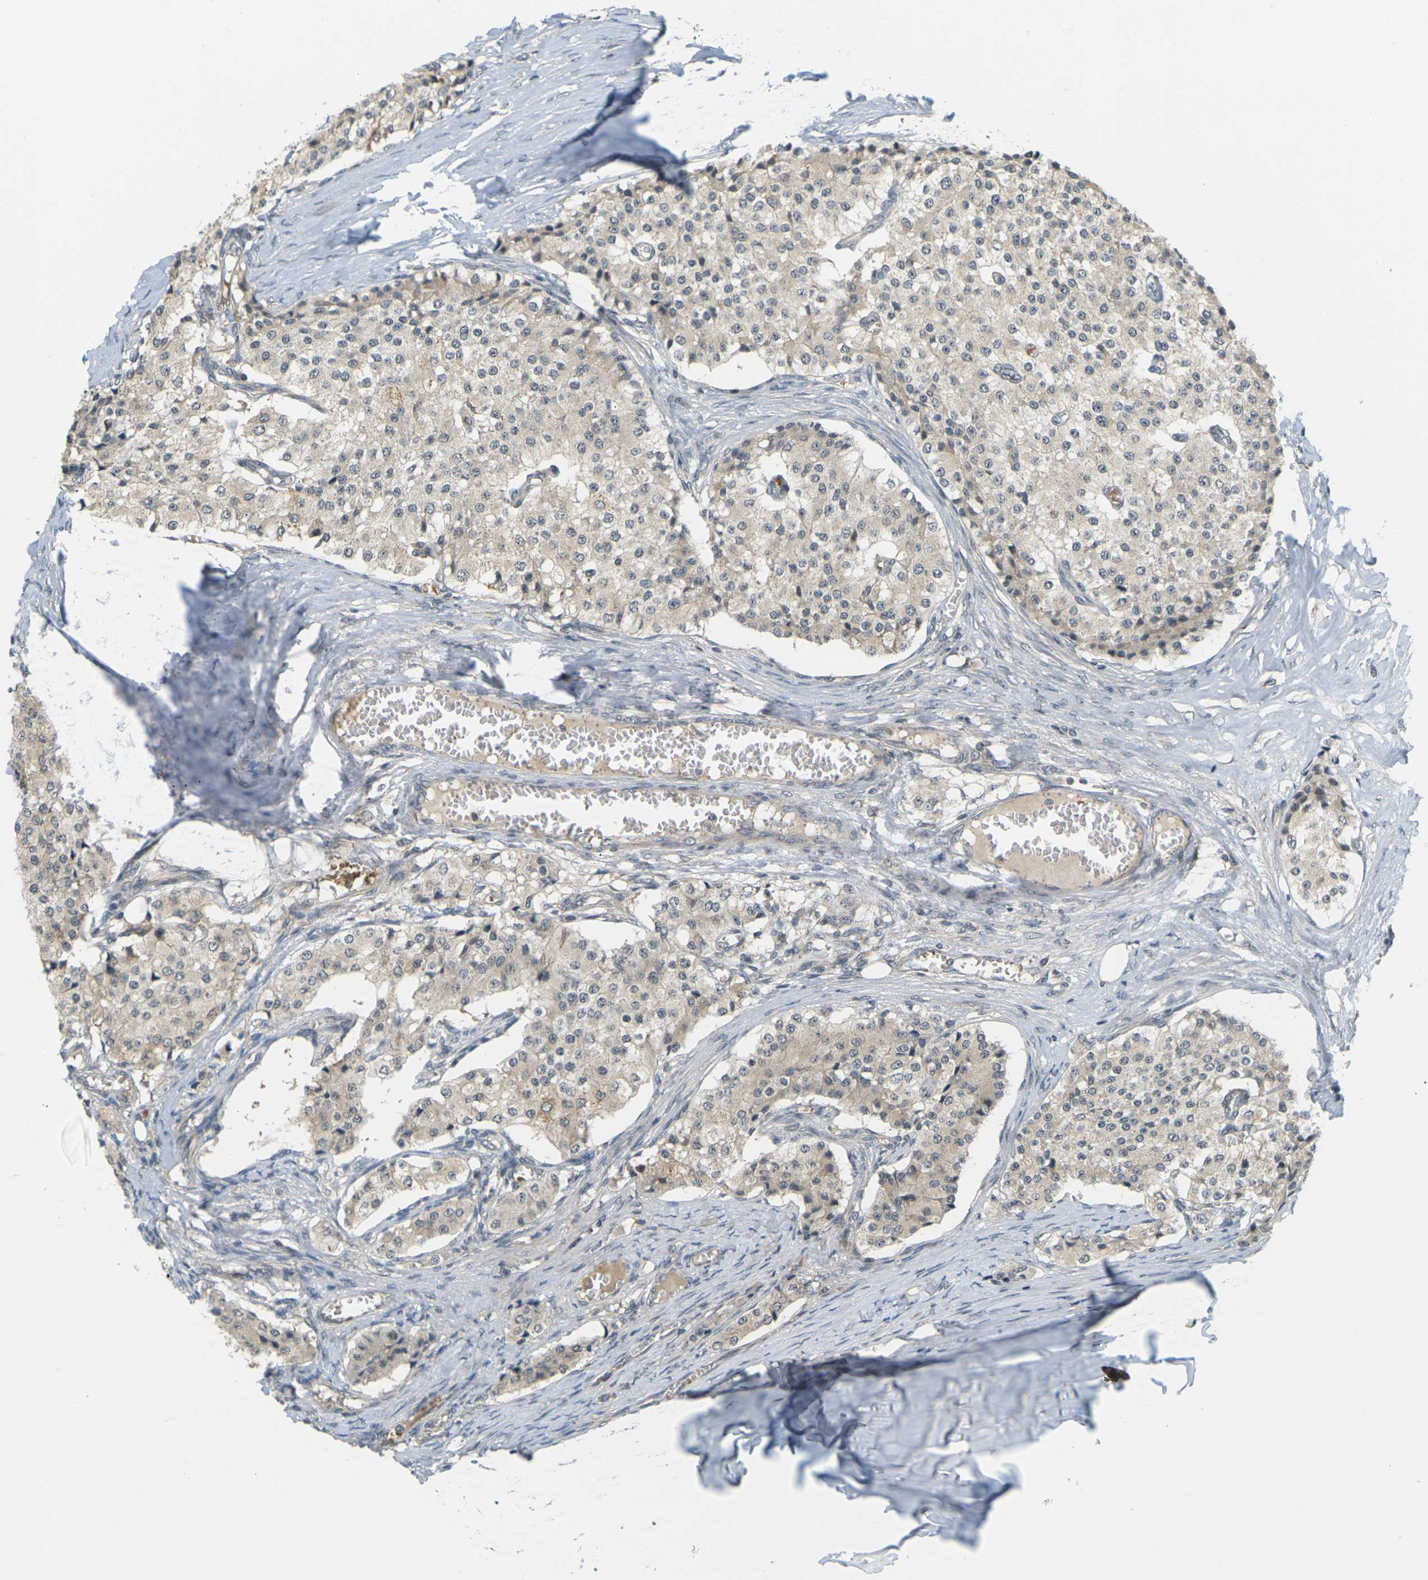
{"staining": {"intensity": "weak", "quantity": ">75%", "location": "cytoplasmic/membranous"}, "tissue": "carcinoid", "cell_type": "Tumor cells", "image_type": "cancer", "snomed": [{"axis": "morphology", "description": "Carcinoid, malignant, NOS"}, {"axis": "topography", "description": "Colon"}], "caption": "DAB (3,3'-diaminobenzidine) immunohistochemical staining of malignant carcinoid demonstrates weak cytoplasmic/membranous protein staining in about >75% of tumor cells. The protein is stained brown, and the nuclei are stained in blue (DAB (3,3'-diaminobenzidine) IHC with brightfield microscopy, high magnification).", "gene": "SOCS6", "patient": {"sex": "female", "age": 52}}